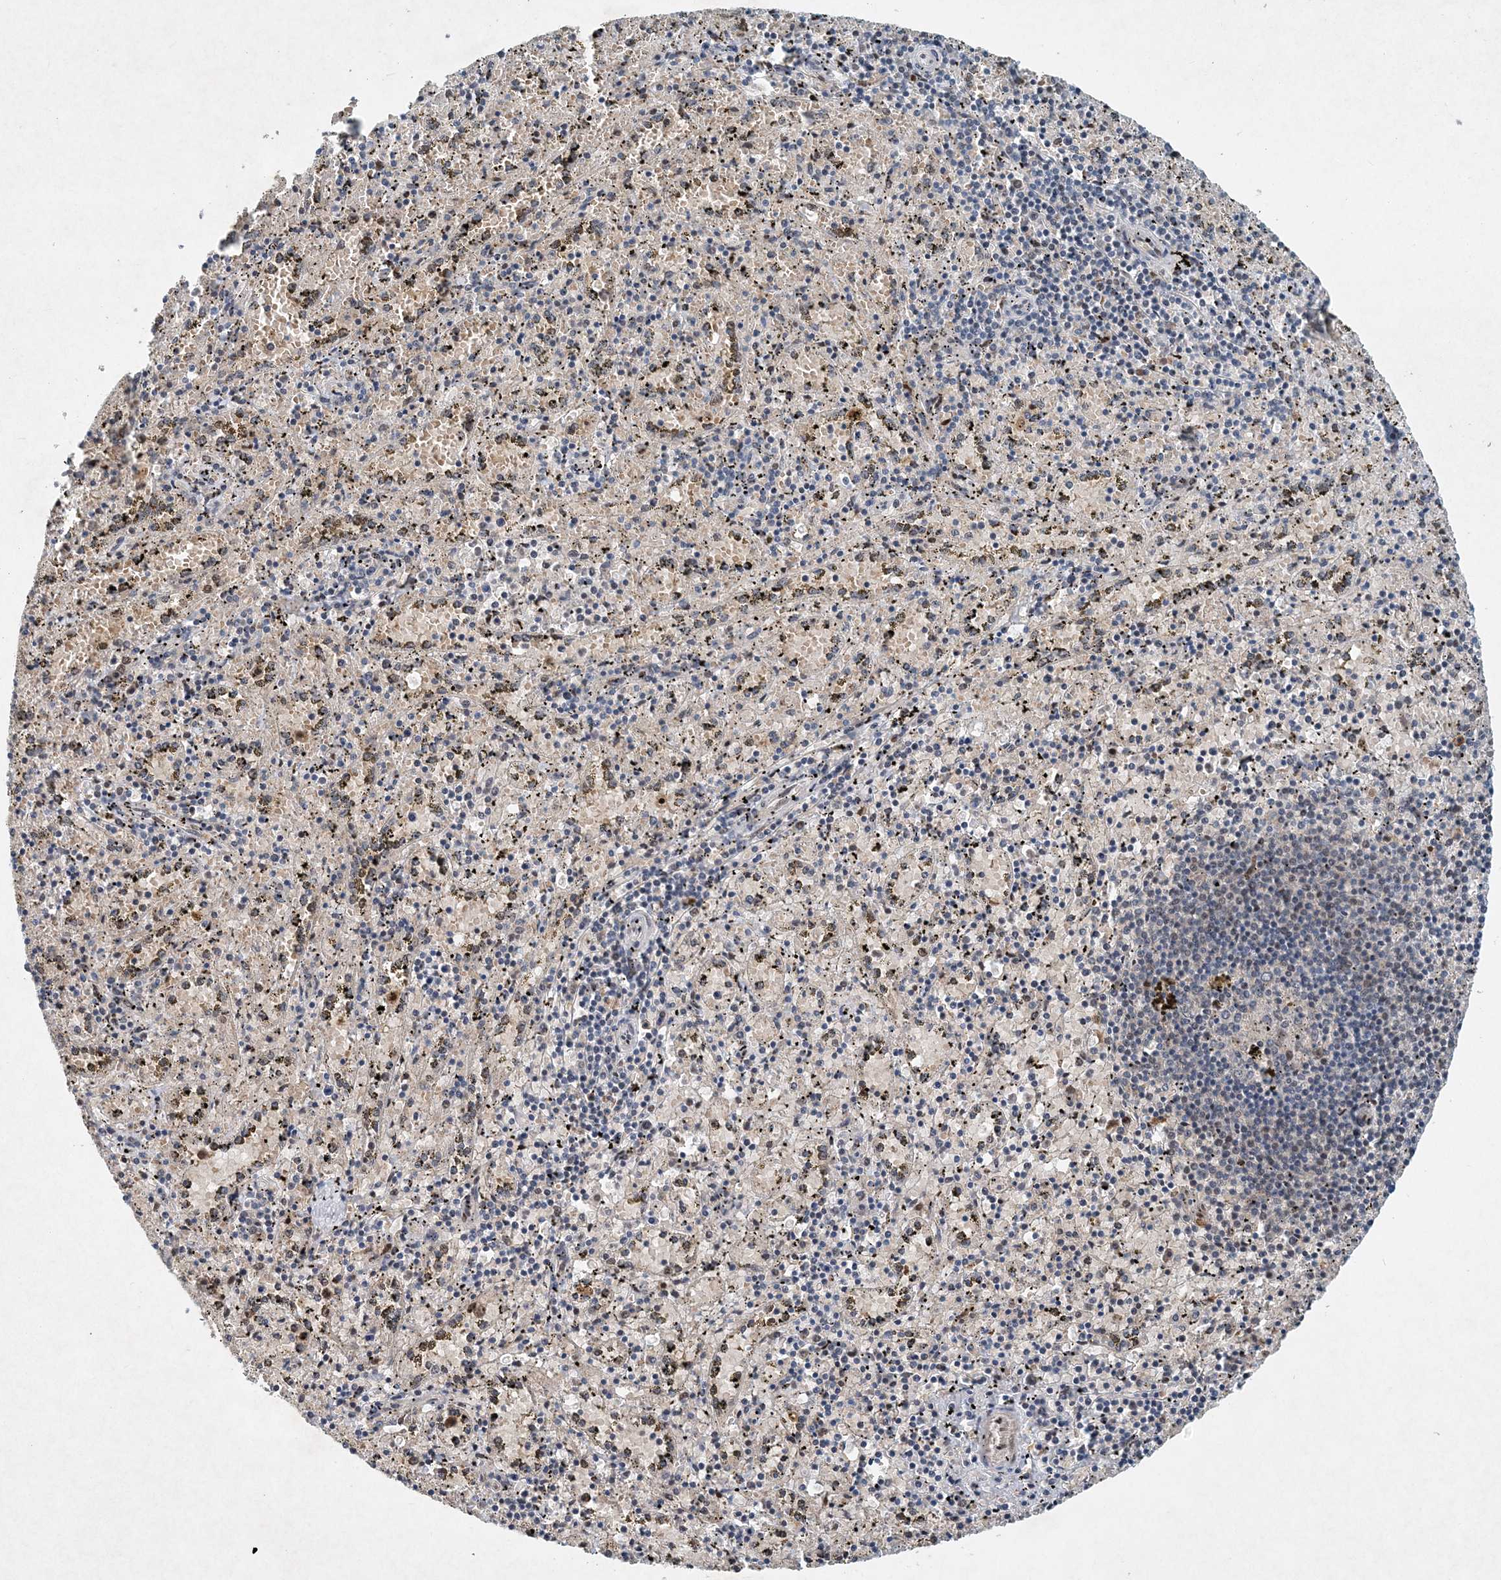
{"staining": {"intensity": "negative", "quantity": "none", "location": "none"}, "tissue": "spleen", "cell_type": "Cells in red pulp", "image_type": "normal", "snomed": [{"axis": "morphology", "description": "Normal tissue, NOS"}, {"axis": "topography", "description": "Spleen"}], "caption": "This micrograph is of normal spleen stained with immunohistochemistry (IHC) to label a protein in brown with the nuclei are counter-stained blue. There is no positivity in cells in red pulp.", "gene": "KPNA4", "patient": {"sex": "male", "age": 11}}